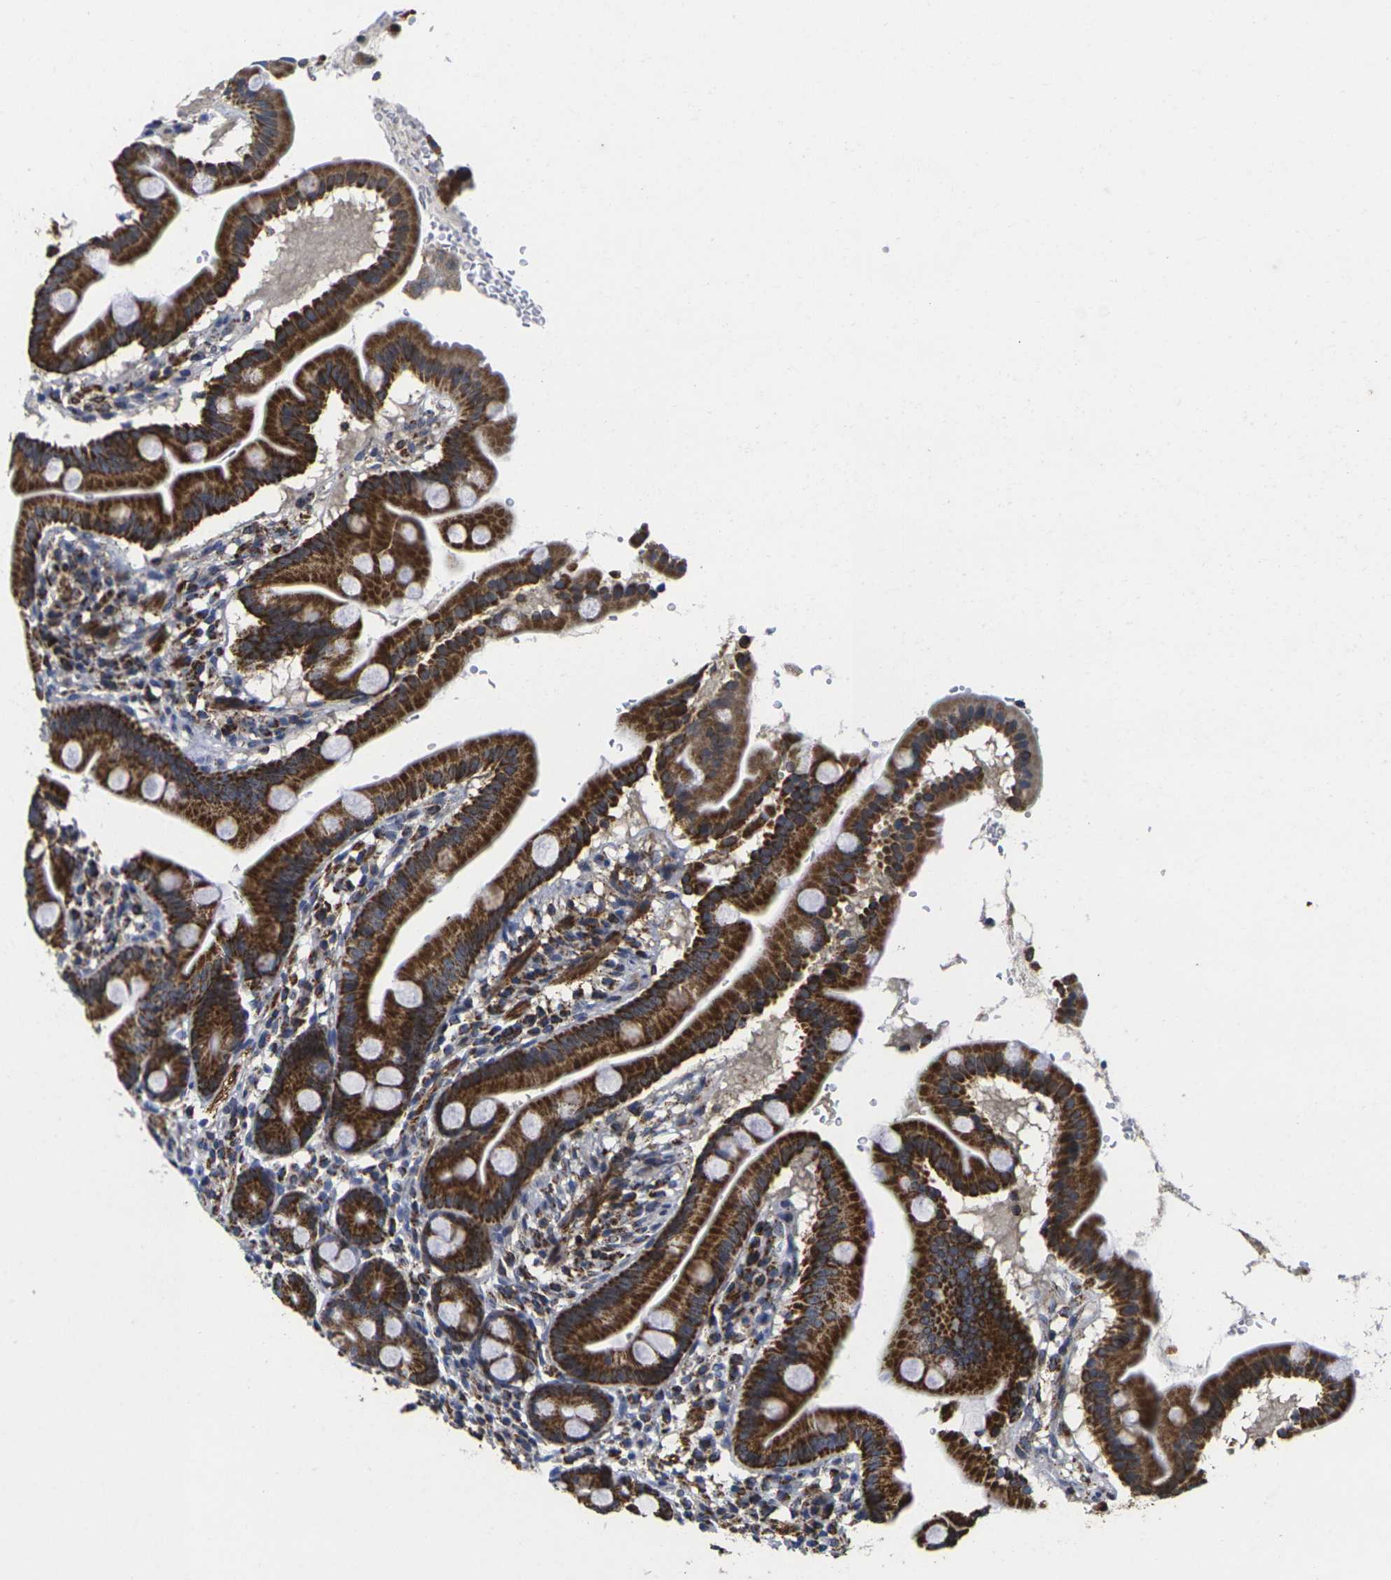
{"staining": {"intensity": "strong", "quantity": ">75%", "location": "cytoplasmic/membranous"}, "tissue": "duodenum", "cell_type": "Glandular cells", "image_type": "normal", "snomed": [{"axis": "morphology", "description": "Normal tissue, NOS"}, {"axis": "topography", "description": "Duodenum"}], "caption": "This photomicrograph exhibits normal duodenum stained with IHC to label a protein in brown. The cytoplasmic/membranous of glandular cells show strong positivity for the protein. Nuclei are counter-stained blue.", "gene": "P2RY11", "patient": {"sex": "male", "age": 50}}